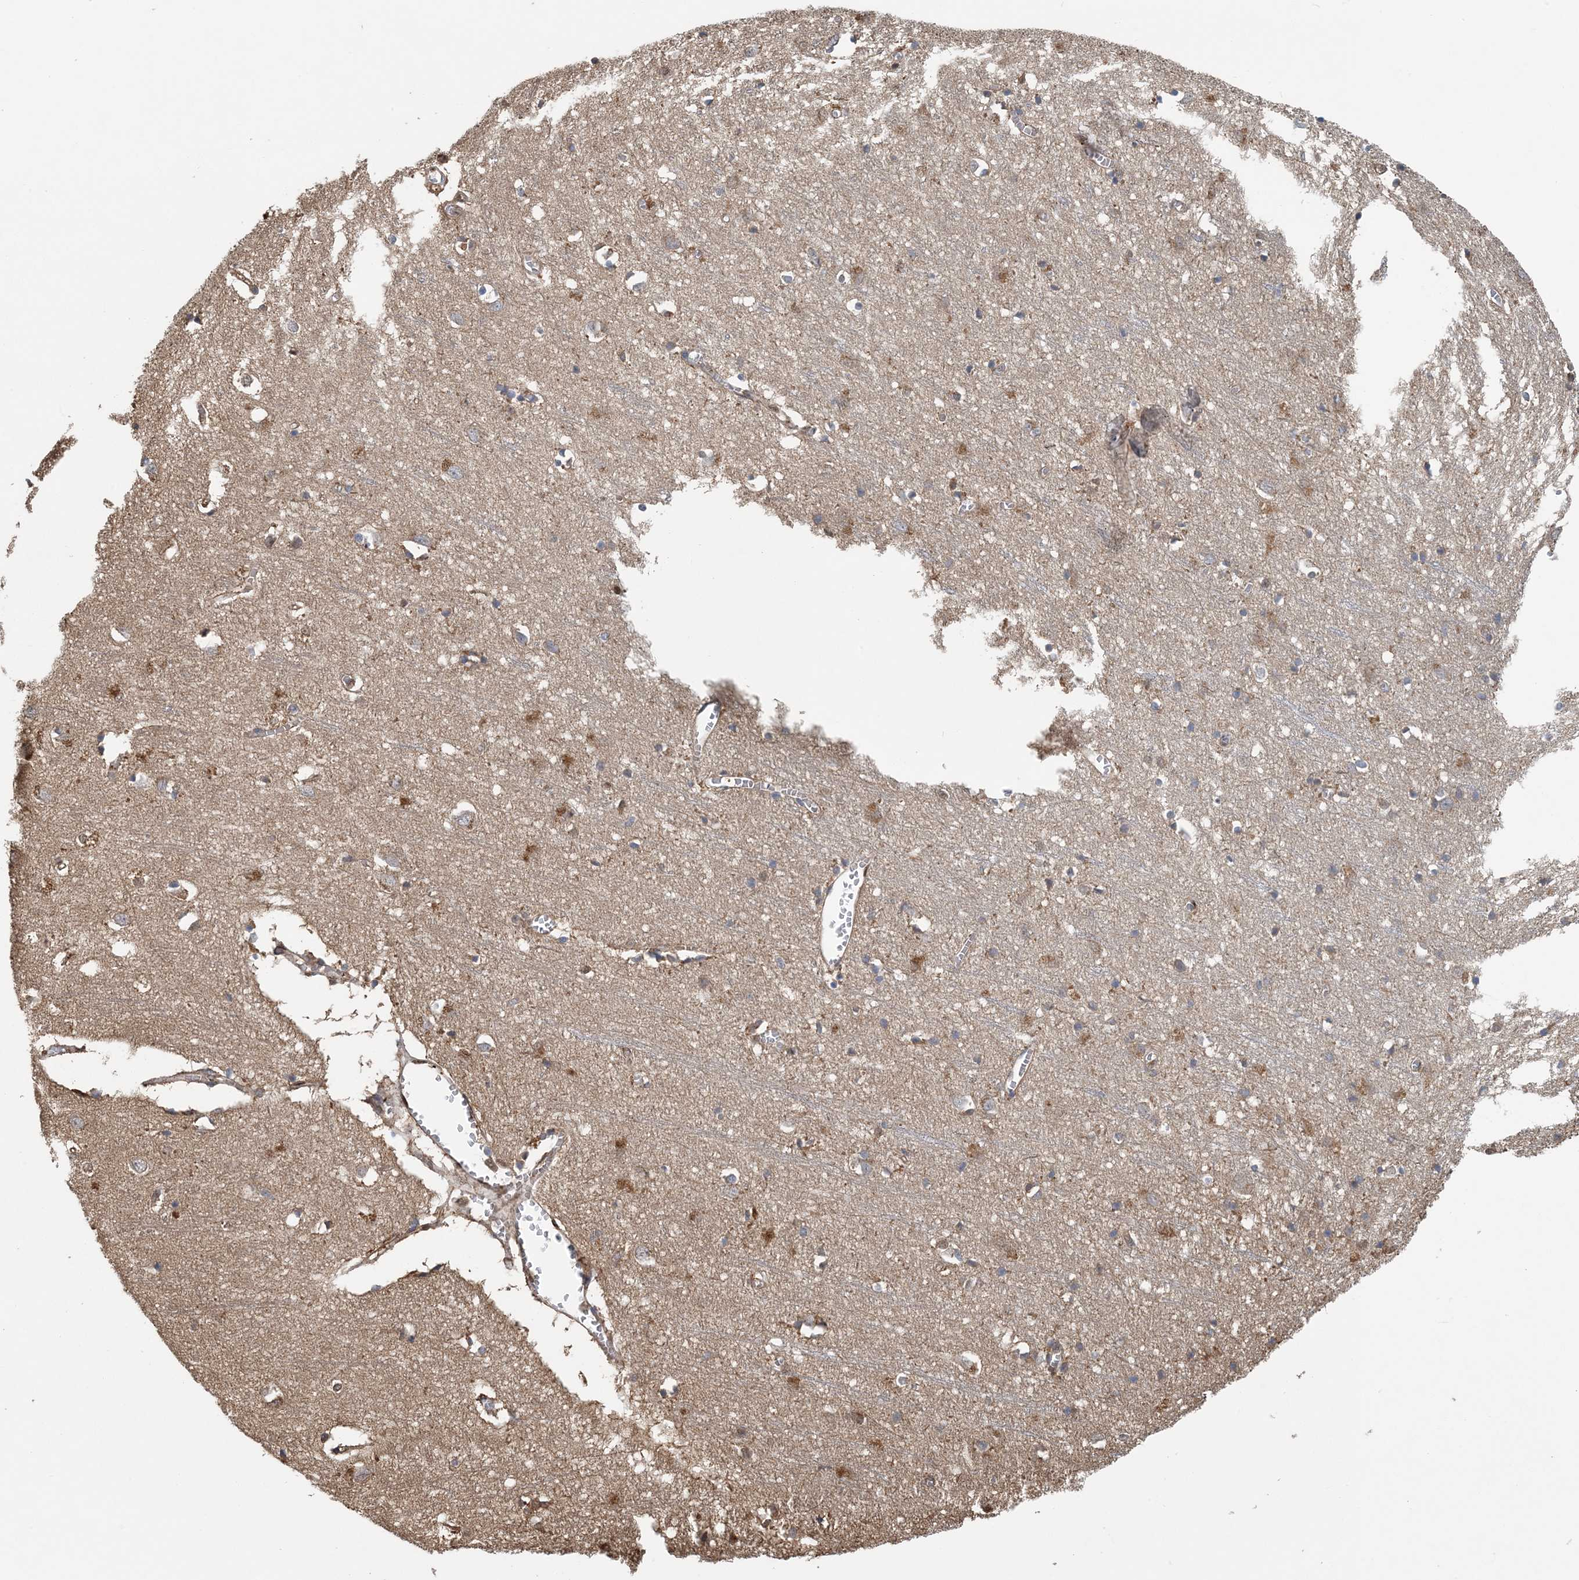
{"staining": {"intensity": "moderate", "quantity": ">75%", "location": "cytoplasmic/membranous,nuclear"}, "tissue": "cerebral cortex", "cell_type": "Endothelial cells", "image_type": "normal", "snomed": [{"axis": "morphology", "description": "Normal tissue, NOS"}, {"axis": "topography", "description": "Cerebral cortex"}], "caption": "Unremarkable cerebral cortex was stained to show a protein in brown. There is medium levels of moderate cytoplasmic/membranous,nuclear expression in about >75% of endothelial cells.", "gene": "HIKESHI", "patient": {"sex": "female", "age": 64}}